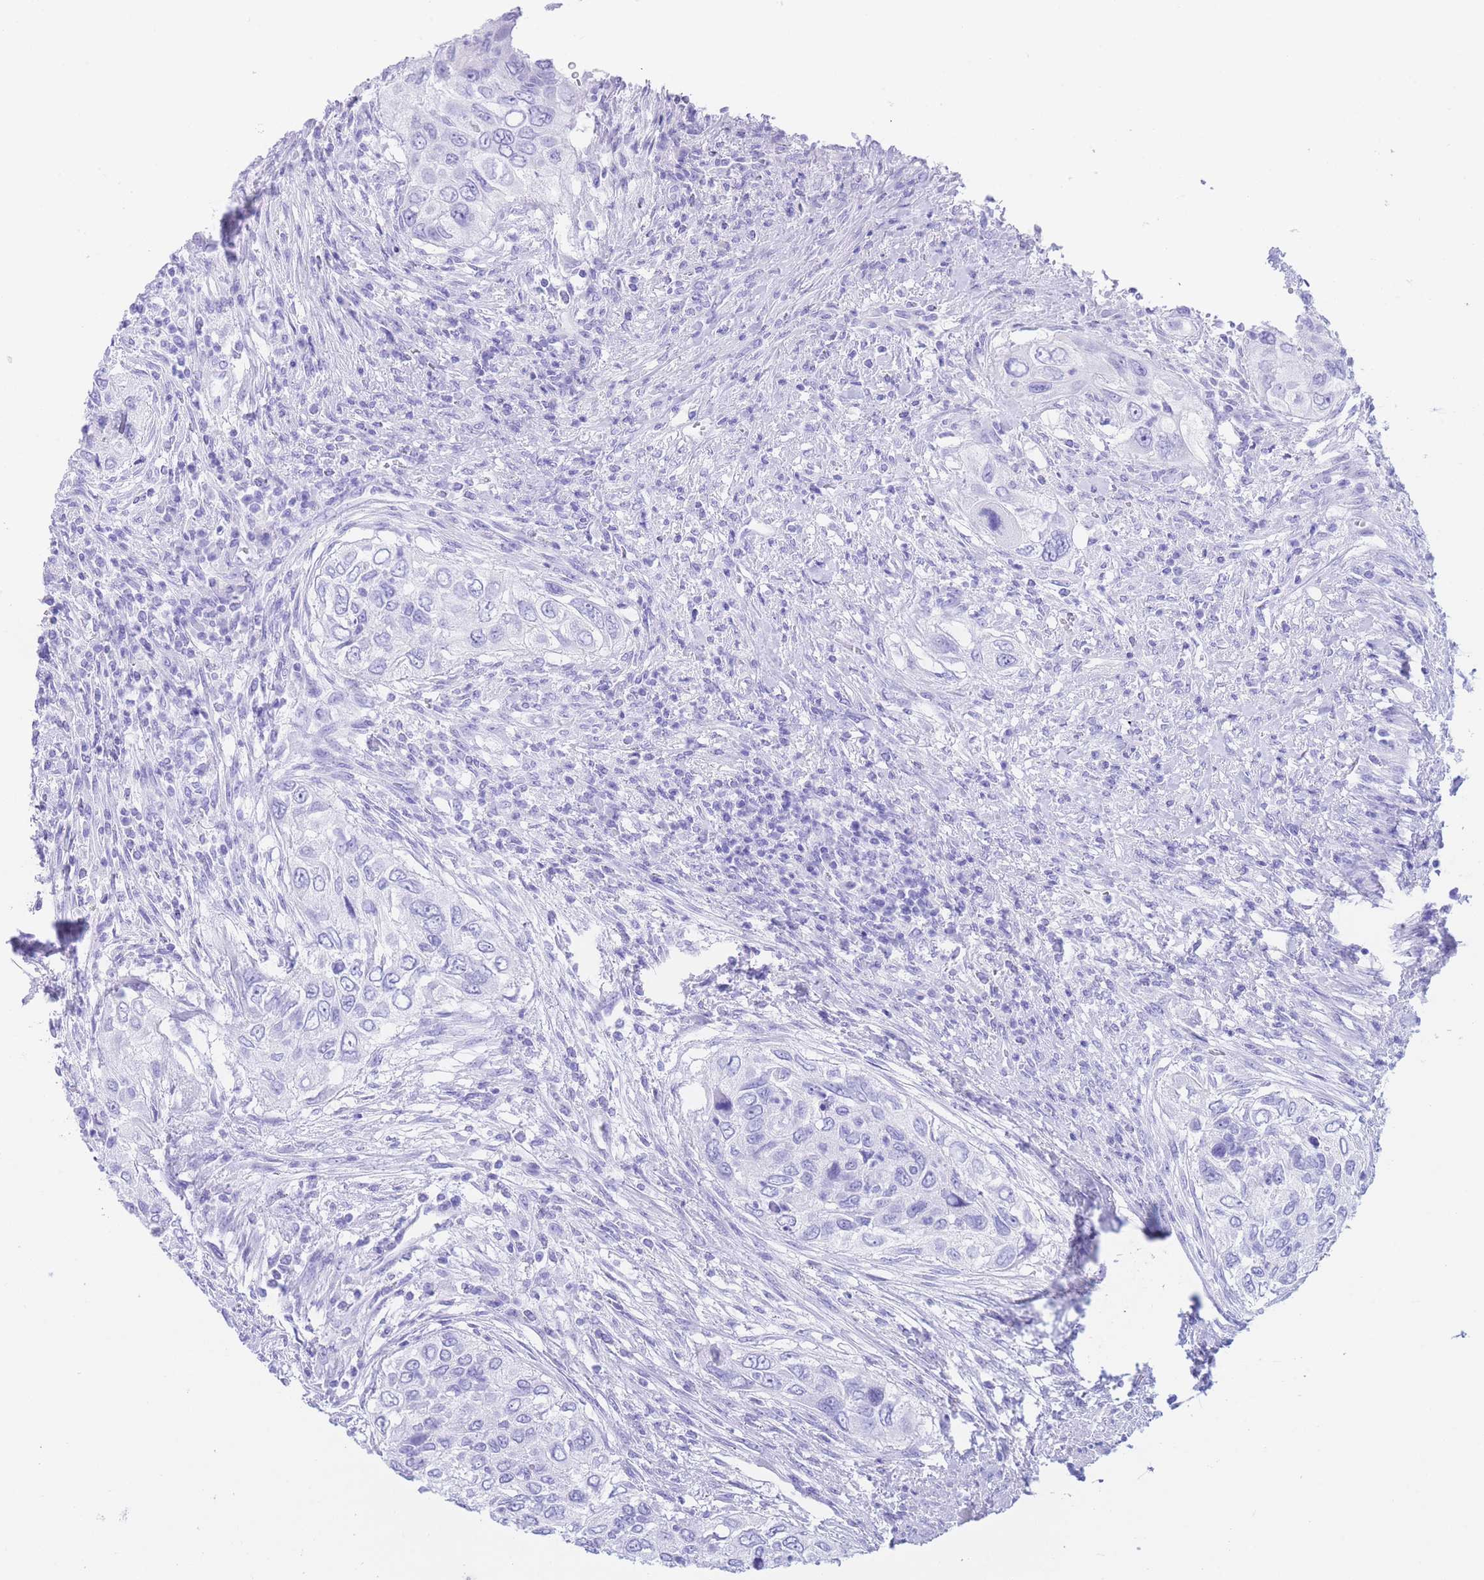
{"staining": {"intensity": "negative", "quantity": "none", "location": "none"}, "tissue": "urothelial cancer", "cell_type": "Tumor cells", "image_type": "cancer", "snomed": [{"axis": "morphology", "description": "Urothelial carcinoma, High grade"}, {"axis": "topography", "description": "Urinary bladder"}], "caption": "The IHC micrograph has no significant positivity in tumor cells of urothelial cancer tissue.", "gene": "SLCO1B3", "patient": {"sex": "female", "age": 60}}